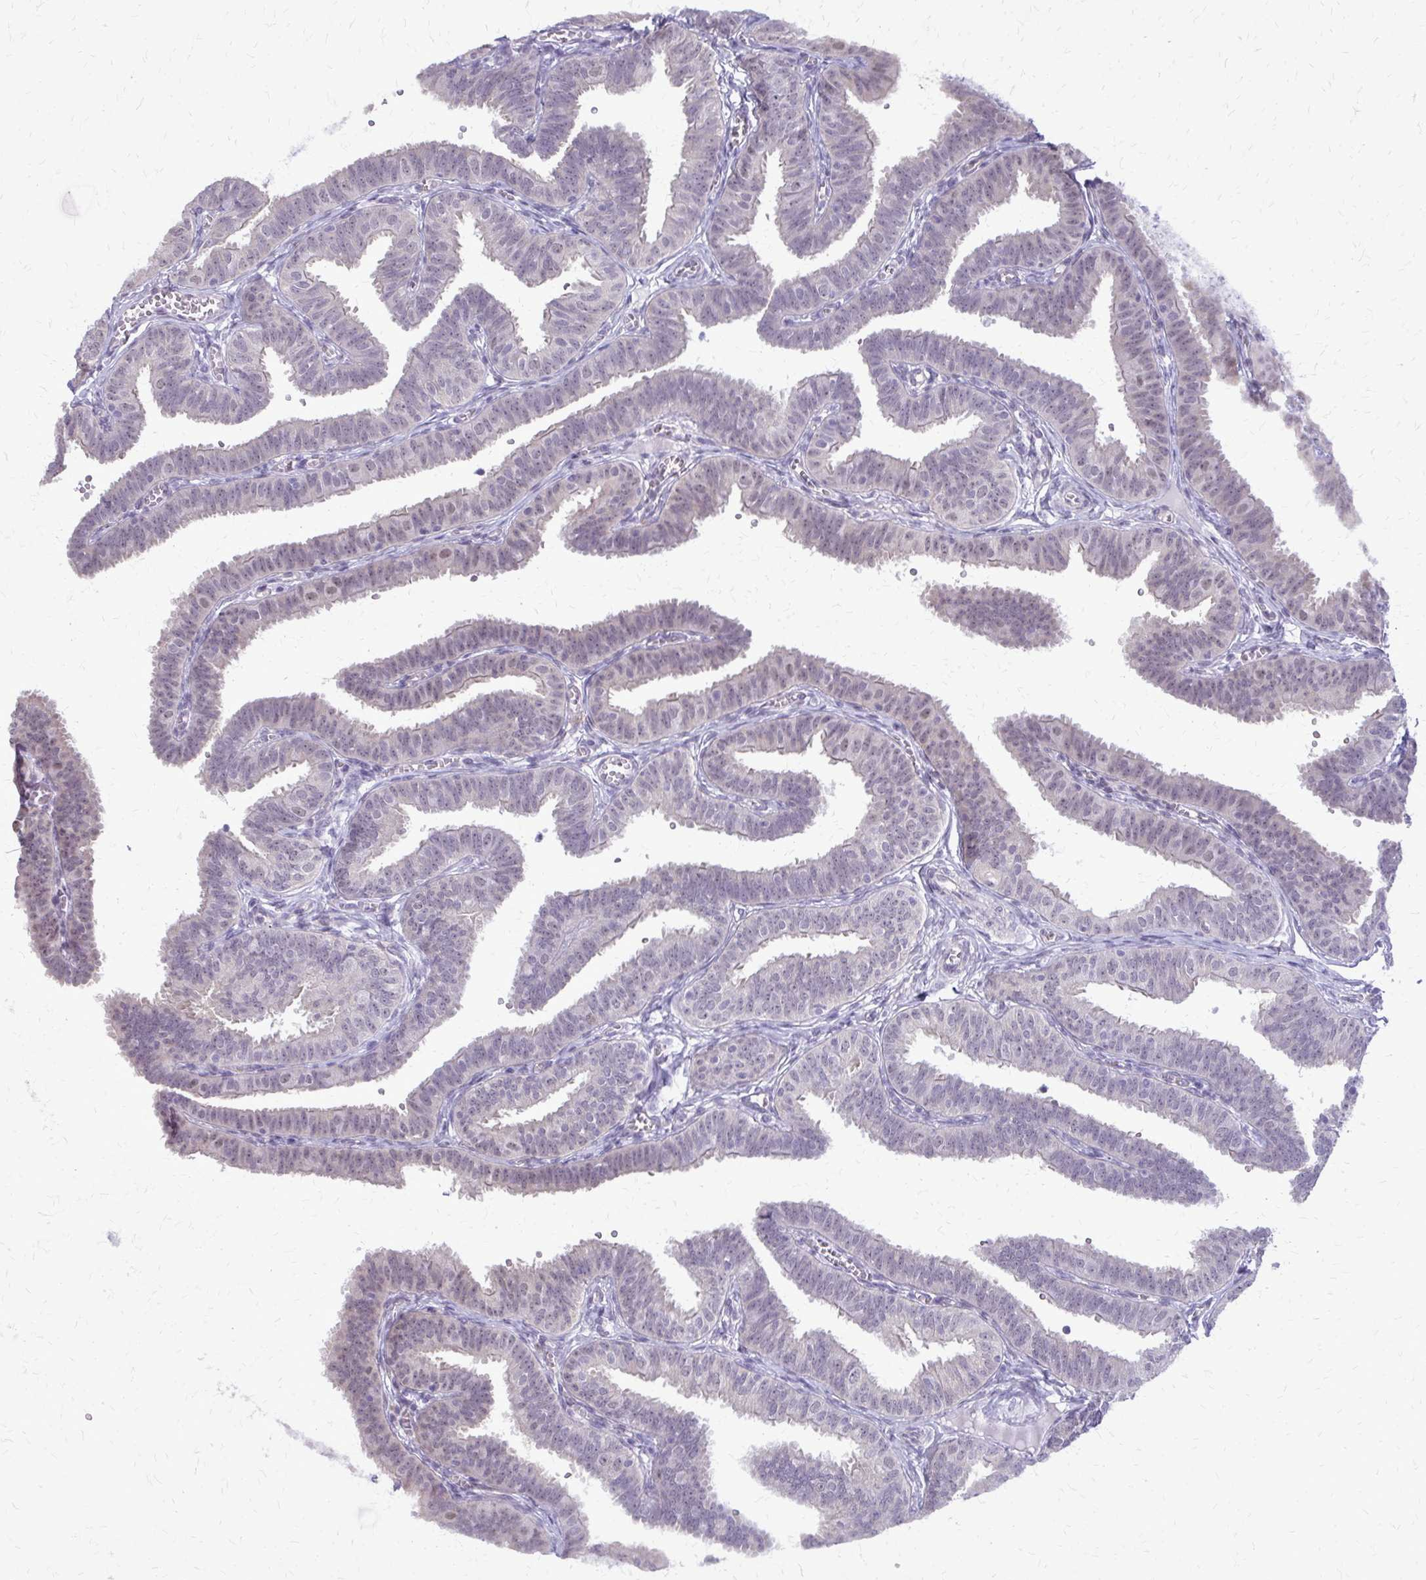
{"staining": {"intensity": "negative", "quantity": "none", "location": "none"}, "tissue": "fallopian tube", "cell_type": "Glandular cells", "image_type": "normal", "snomed": [{"axis": "morphology", "description": "Normal tissue, NOS"}, {"axis": "topography", "description": "Fallopian tube"}], "caption": "Glandular cells show no significant protein expression in benign fallopian tube.", "gene": "PLCB1", "patient": {"sex": "female", "age": 25}}